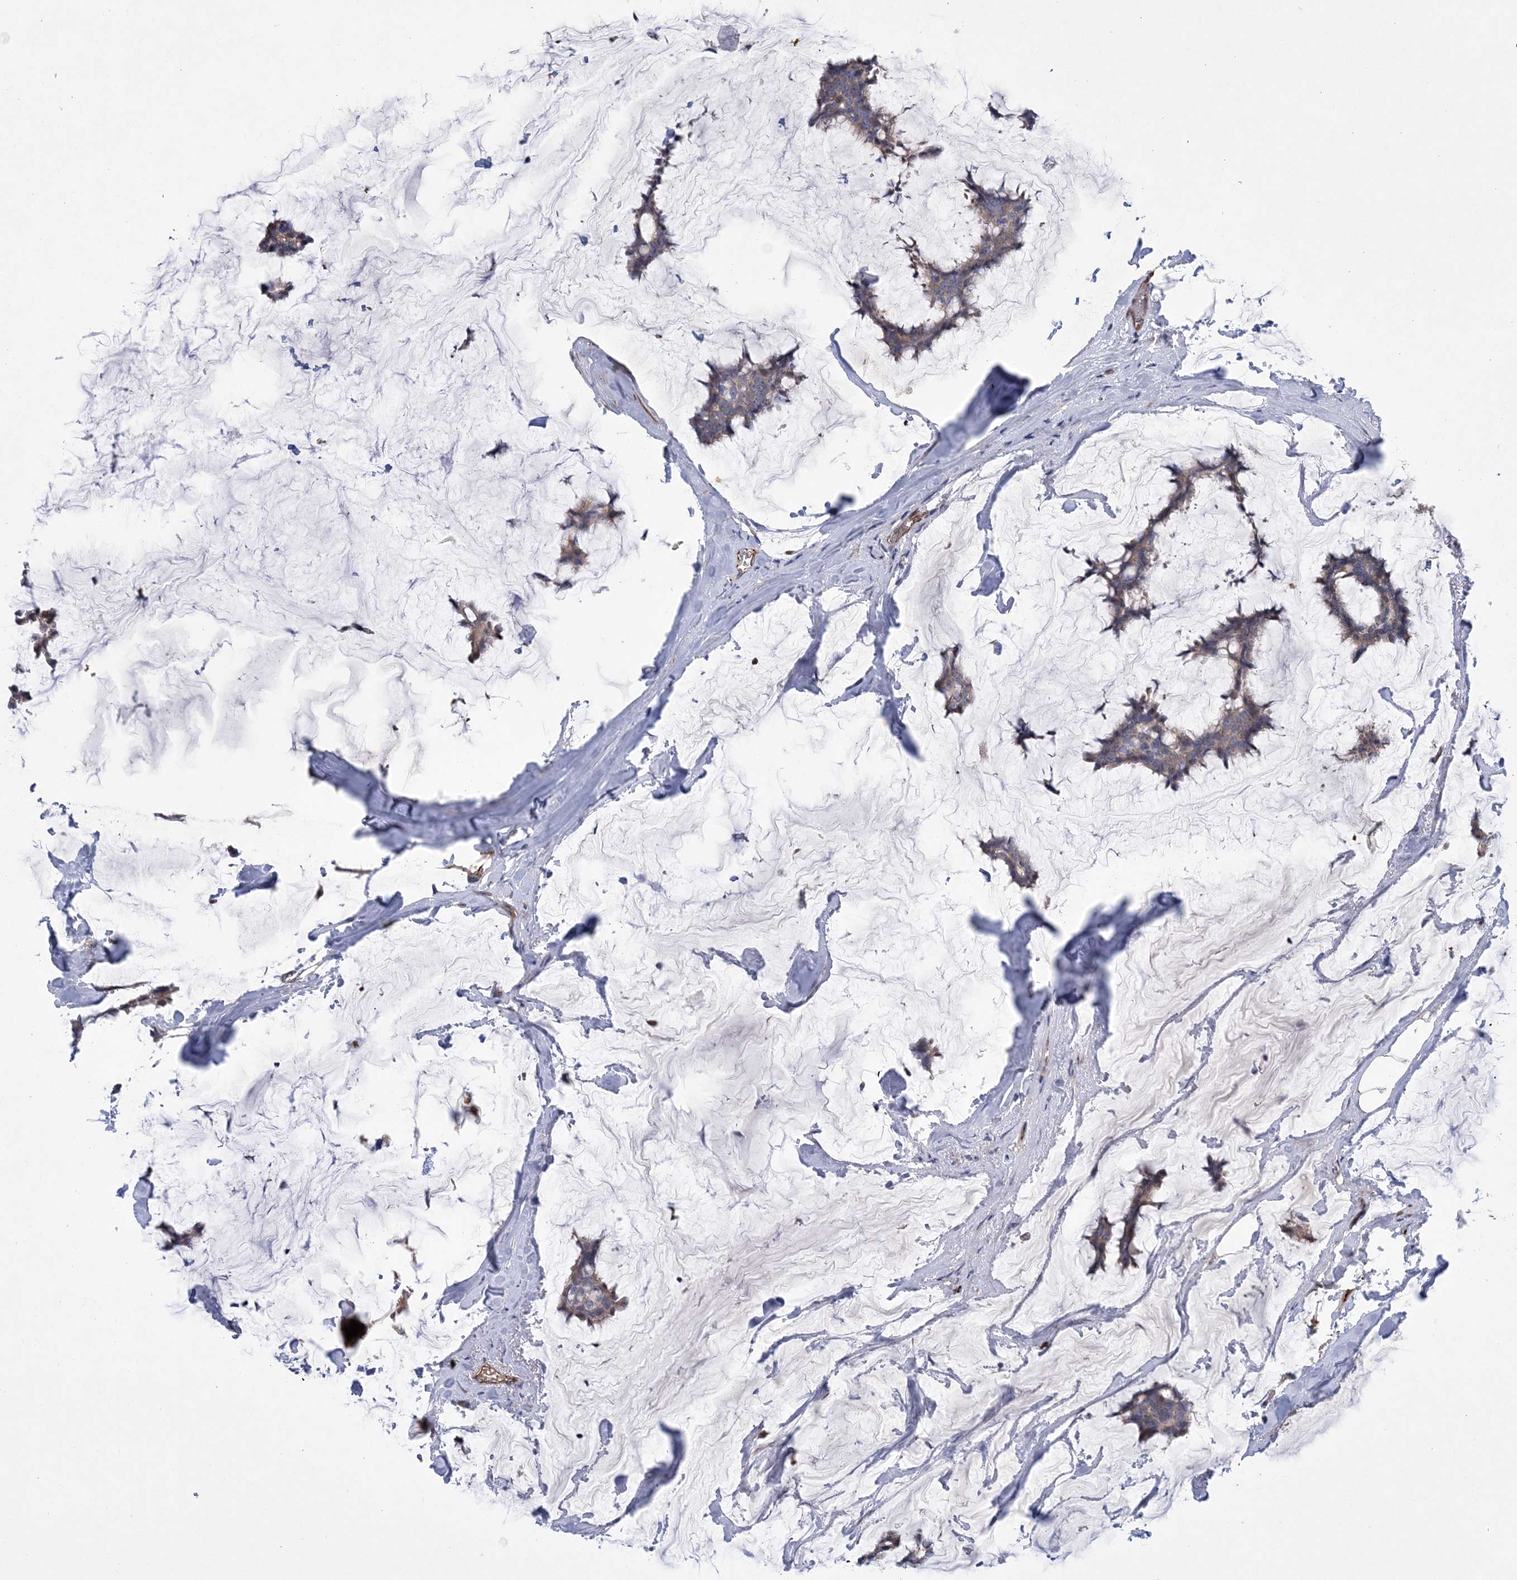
{"staining": {"intensity": "weak", "quantity": ">75%", "location": "cytoplasmic/membranous"}, "tissue": "breast cancer", "cell_type": "Tumor cells", "image_type": "cancer", "snomed": [{"axis": "morphology", "description": "Duct carcinoma"}, {"axis": "topography", "description": "Breast"}], "caption": "Immunohistochemical staining of breast cancer (infiltrating ductal carcinoma) displays low levels of weak cytoplasmic/membranous expression in about >75% of tumor cells. Nuclei are stained in blue.", "gene": "CALN1", "patient": {"sex": "female", "age": 93}}